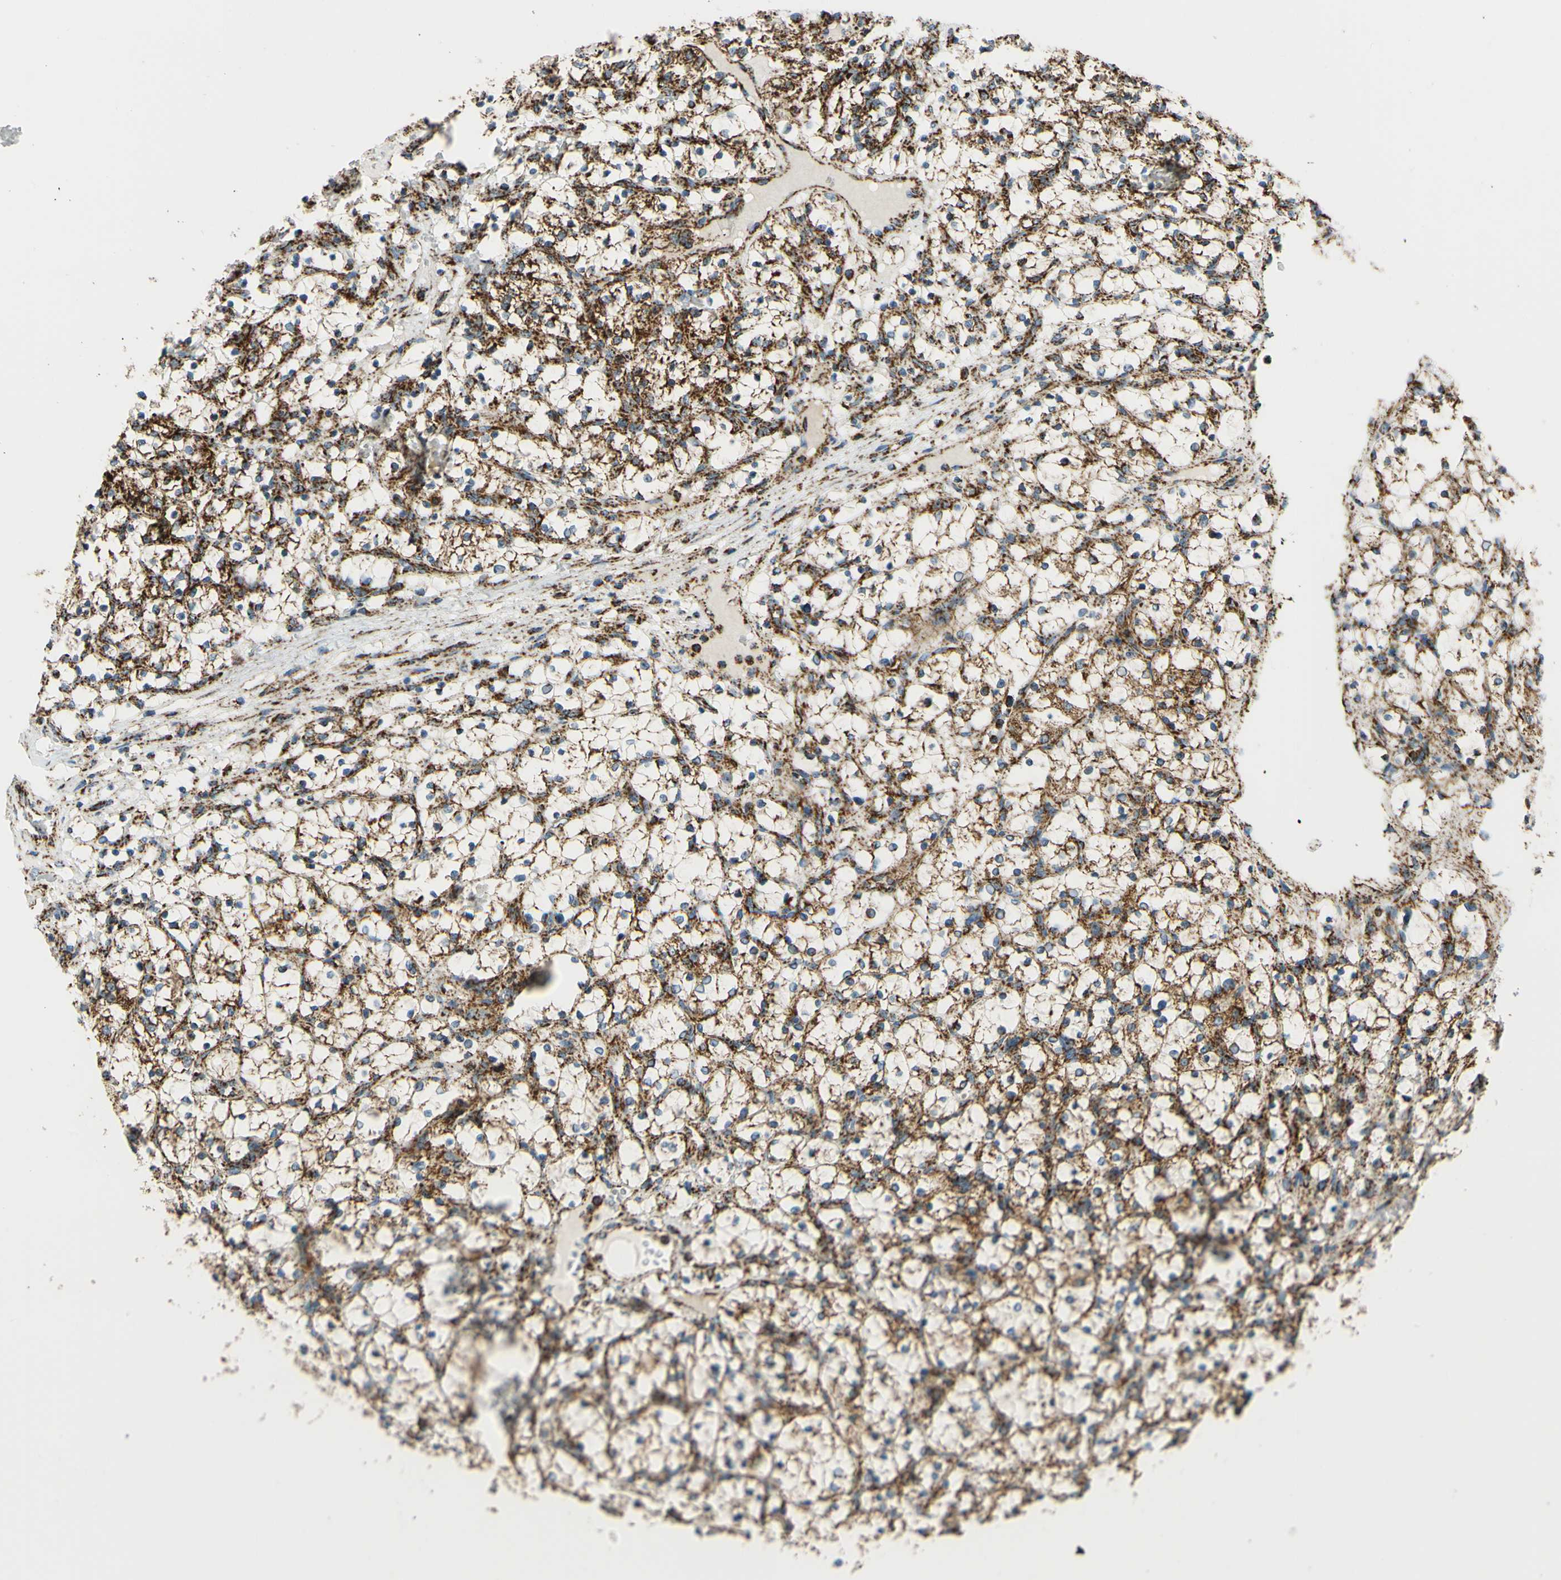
{"staining": {"intensity": "strong", "quantity": ">75%", "location": "cytoplasmic/membranous"}, "tissue": "renal cancer", "cell_type": "Tumor cells", "image_type": "cancer", "snomed": [{"axis": "morphology", "description": "Adenocarcinoma, NOS"}, {"axis": "topography", "description": "Kidney"}], "caption": "Approximately >75% of tumor cells in renal cancer reveal strong cytoplasmic/membranous protein positivity as visualized by brown immunohistochemical staining.", "gene": "MAVS", "patient": {"sex": "female", "age": 69}}